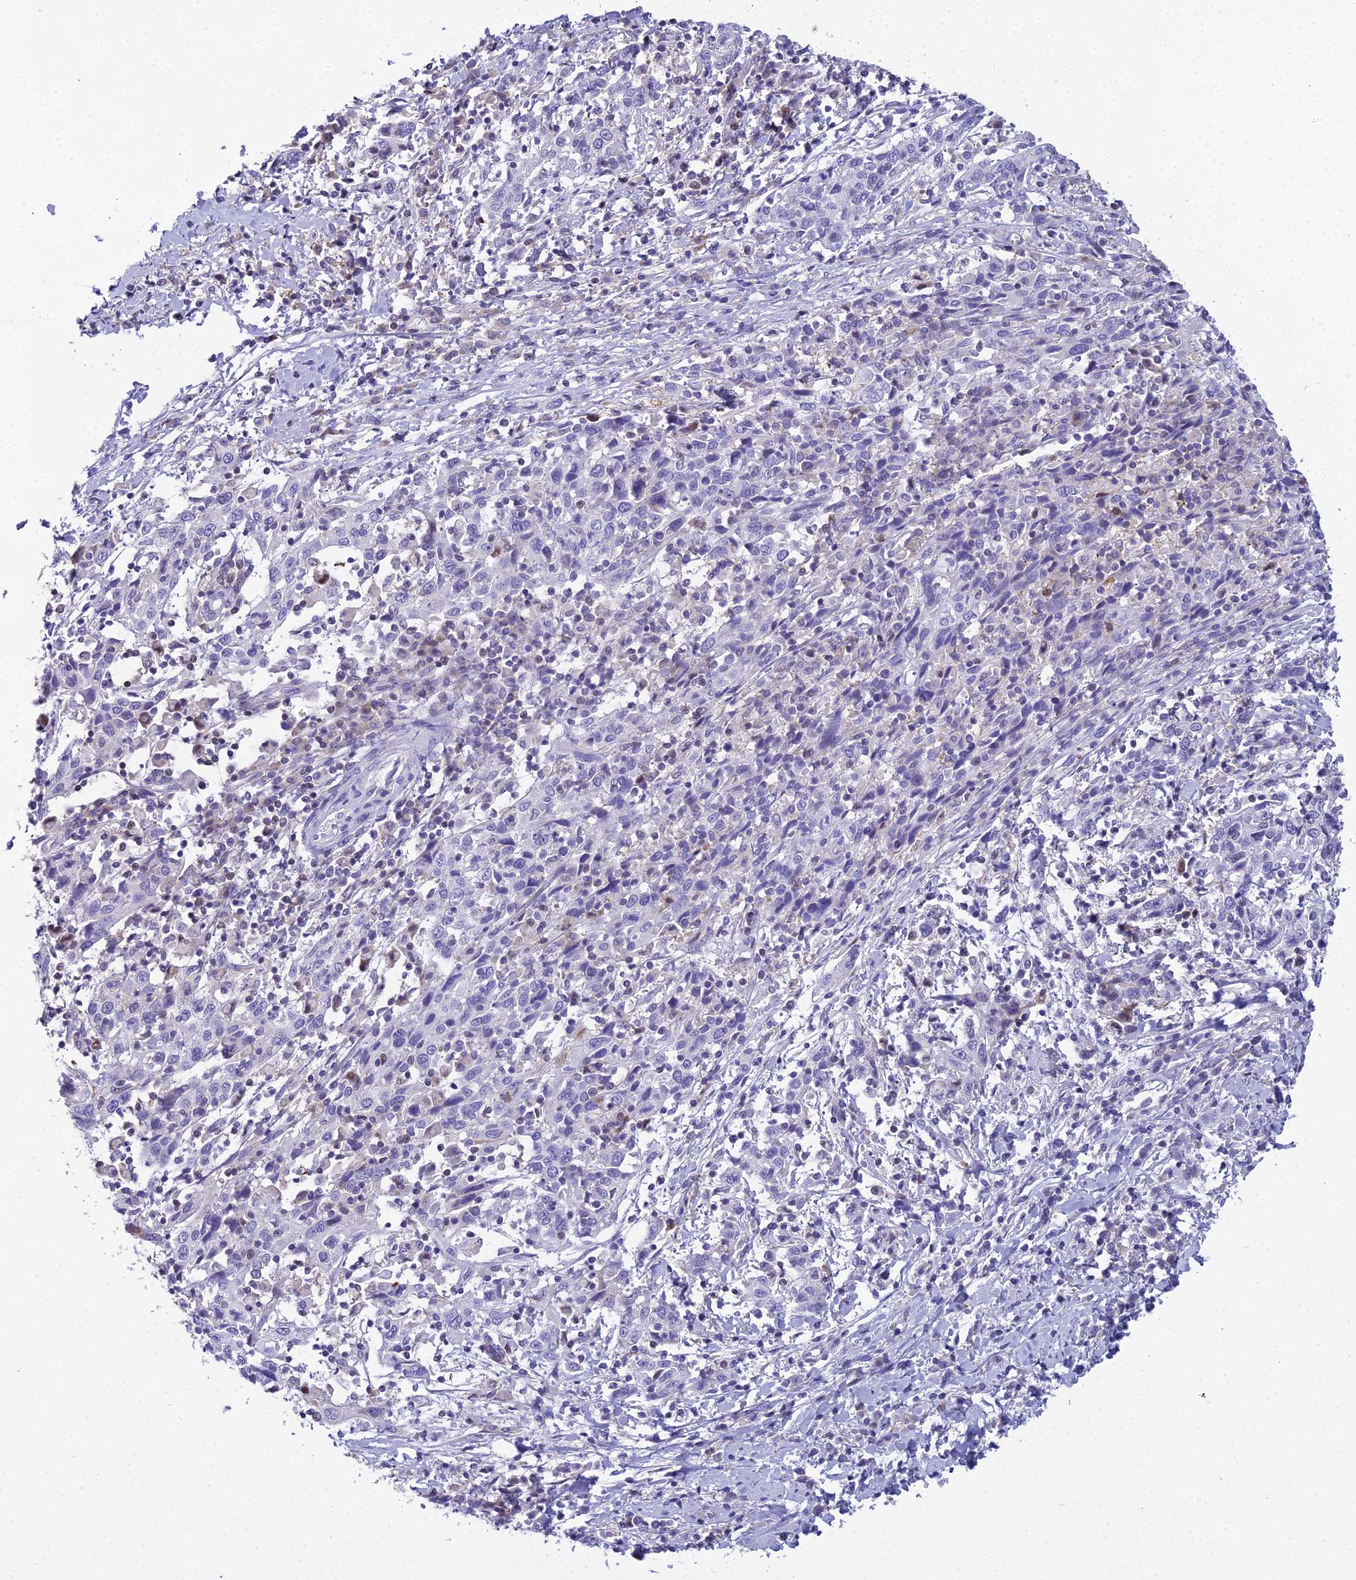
{"staining": {"intensity": "negative", "quantity": "none", "location": "none"}, "tissue": "cervical cancer", "cell_type": "Tumor cells", "image_type": "cancer", "snomed": [{"axis": "morphology", "description": "Squamous cell carcinoma, NOS"}, {"axis": "topography", "description": "Cervix"}], "caption": "The micrograph displays no staining of tumor cells in squamous cell carcinoma (cervical). (DAB (3,3'-diaminobenzidine) IHC with hematoxylin counter stain).", "gene": "ZMIZ1", "patient": {"sex": "female", "age": 46}}